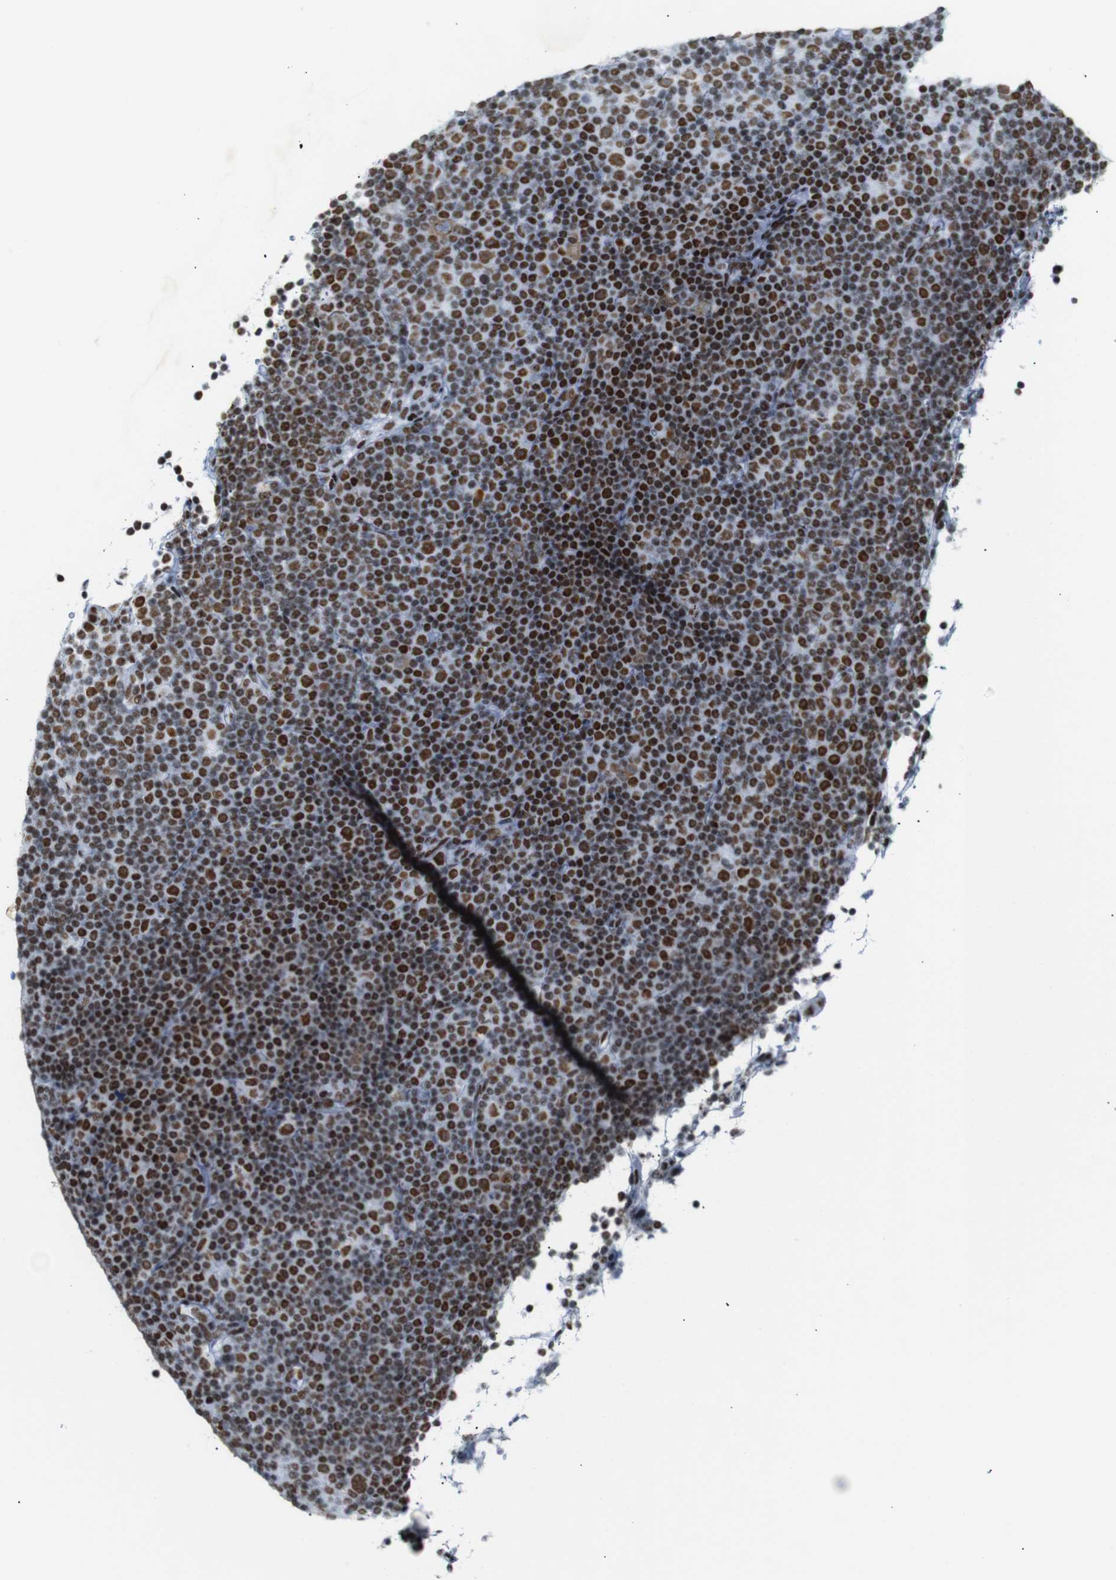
{"staining": {"intensity": "strong", "quantity": ">75%", "location": "nuclear"}, "tissue": "lymphoma", "cell_type": "Tumor cells", "image_type": "cancer", "snomed": [{"axis": "morphology", "description": "Malignant lymphoma, non-Hodgkin's type, Low grade"}, {"axis": "topography", "description": "Lymph node"}], "caption": "Lymphoma stained with a brown dye shows strong nuclear positive expression in approximately >75% of tumor cells.", "gene": "TRA2B", "patient": {"sex": "female", "age": 67}}